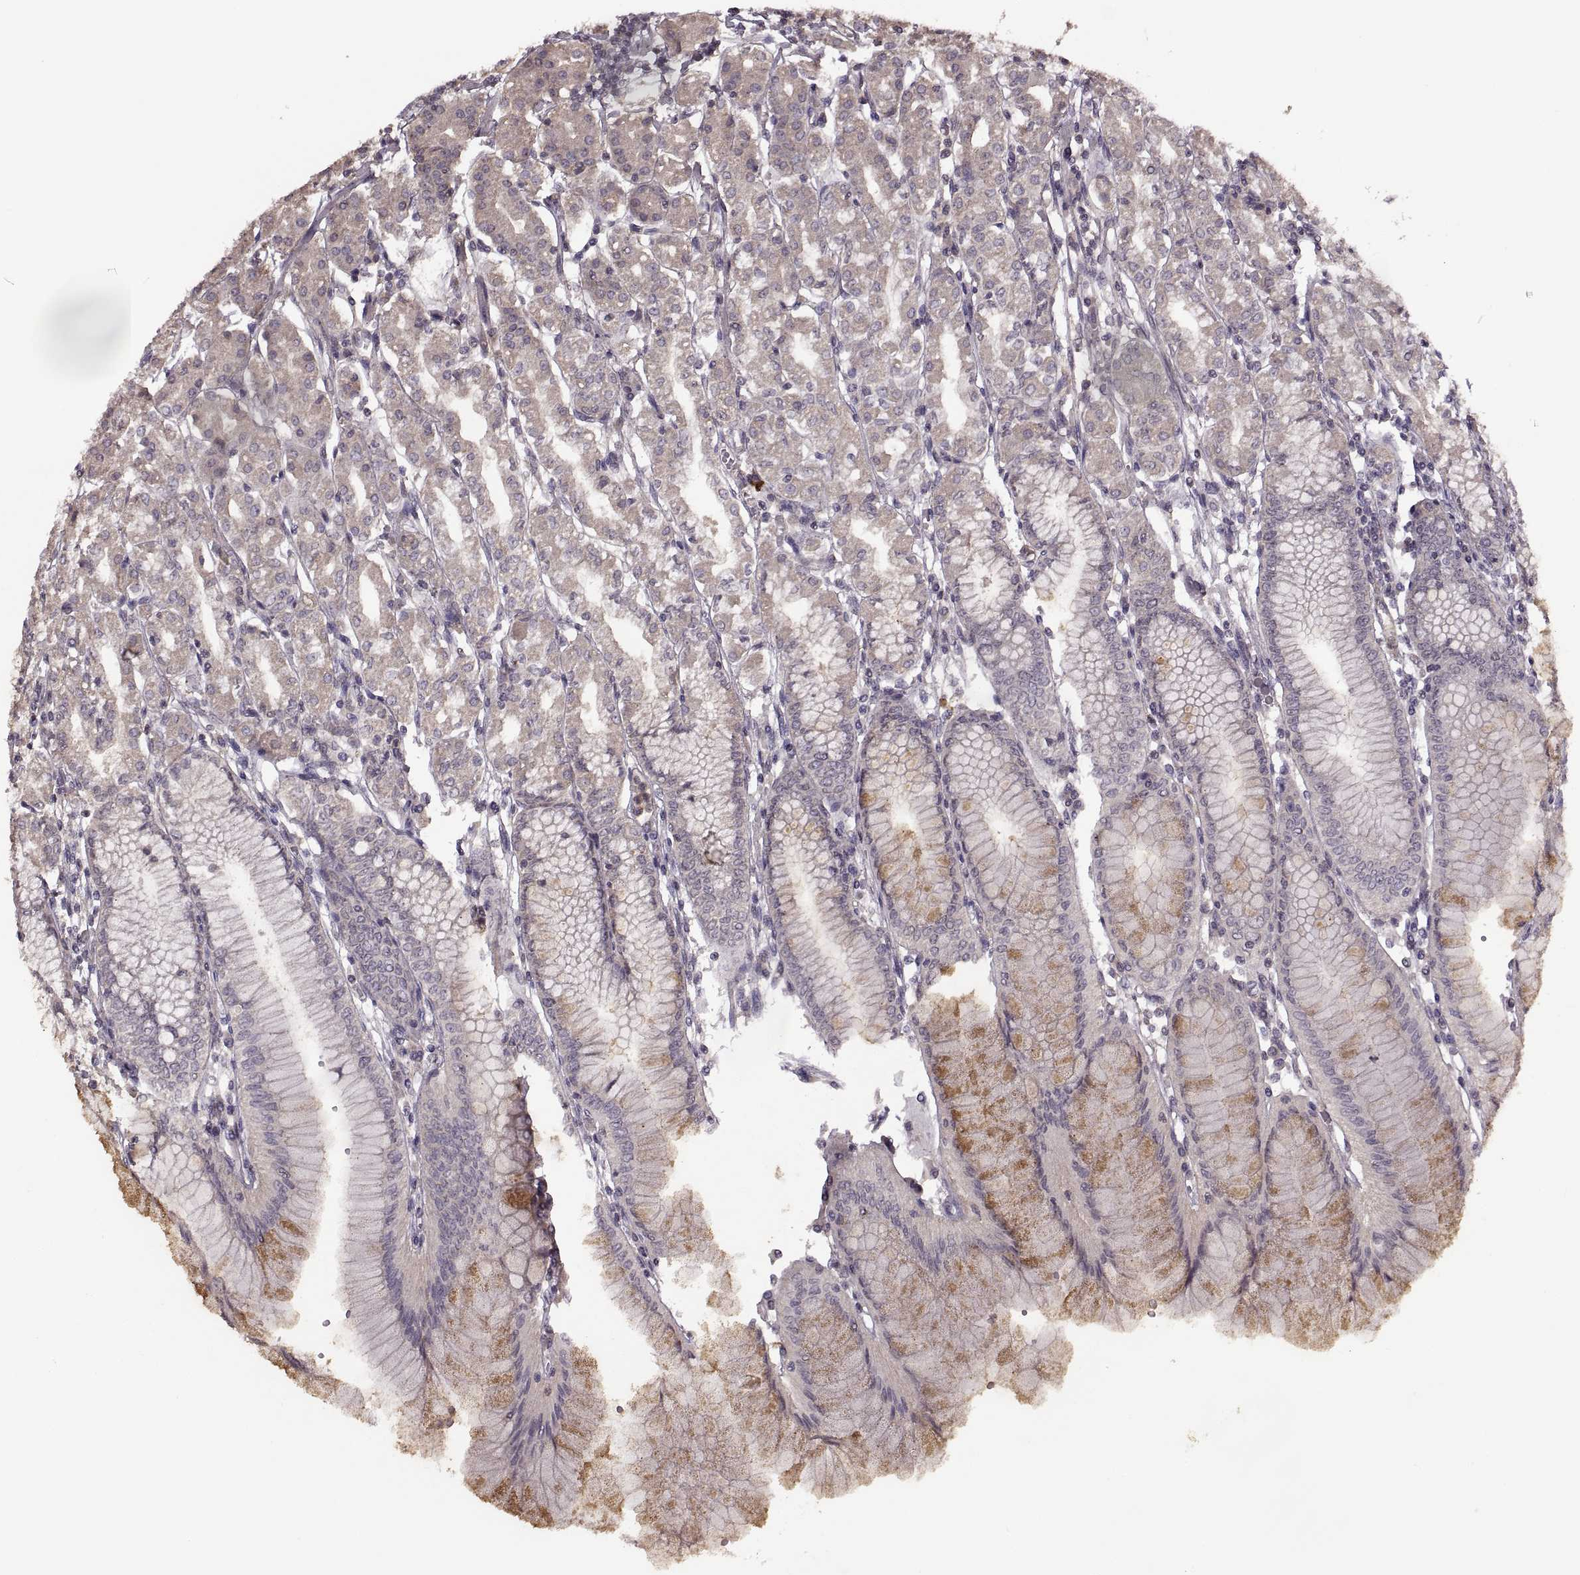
{"staining": {"intensity": "moderate", "quantity": "<25%", "location": "cytoplasmic/membranous"}, "tissue": "stomach", "cell_type": "Glandular cells", "image_type": "normal", "snomed": [{"axis": "morphology", "description": "Normal tissue, NOS"}, {"axis": "topography", "description": "Skeletal muscle"}, {"axis": "topography", "description": "Stomach"}], "caption": "Moderate cytoplasmic/membranous expression is present in approximately <25% of glandular cells in unremarkable stomach.", "gene": "PIERCE1", "patient": {"sex": "female", "age": 57}}